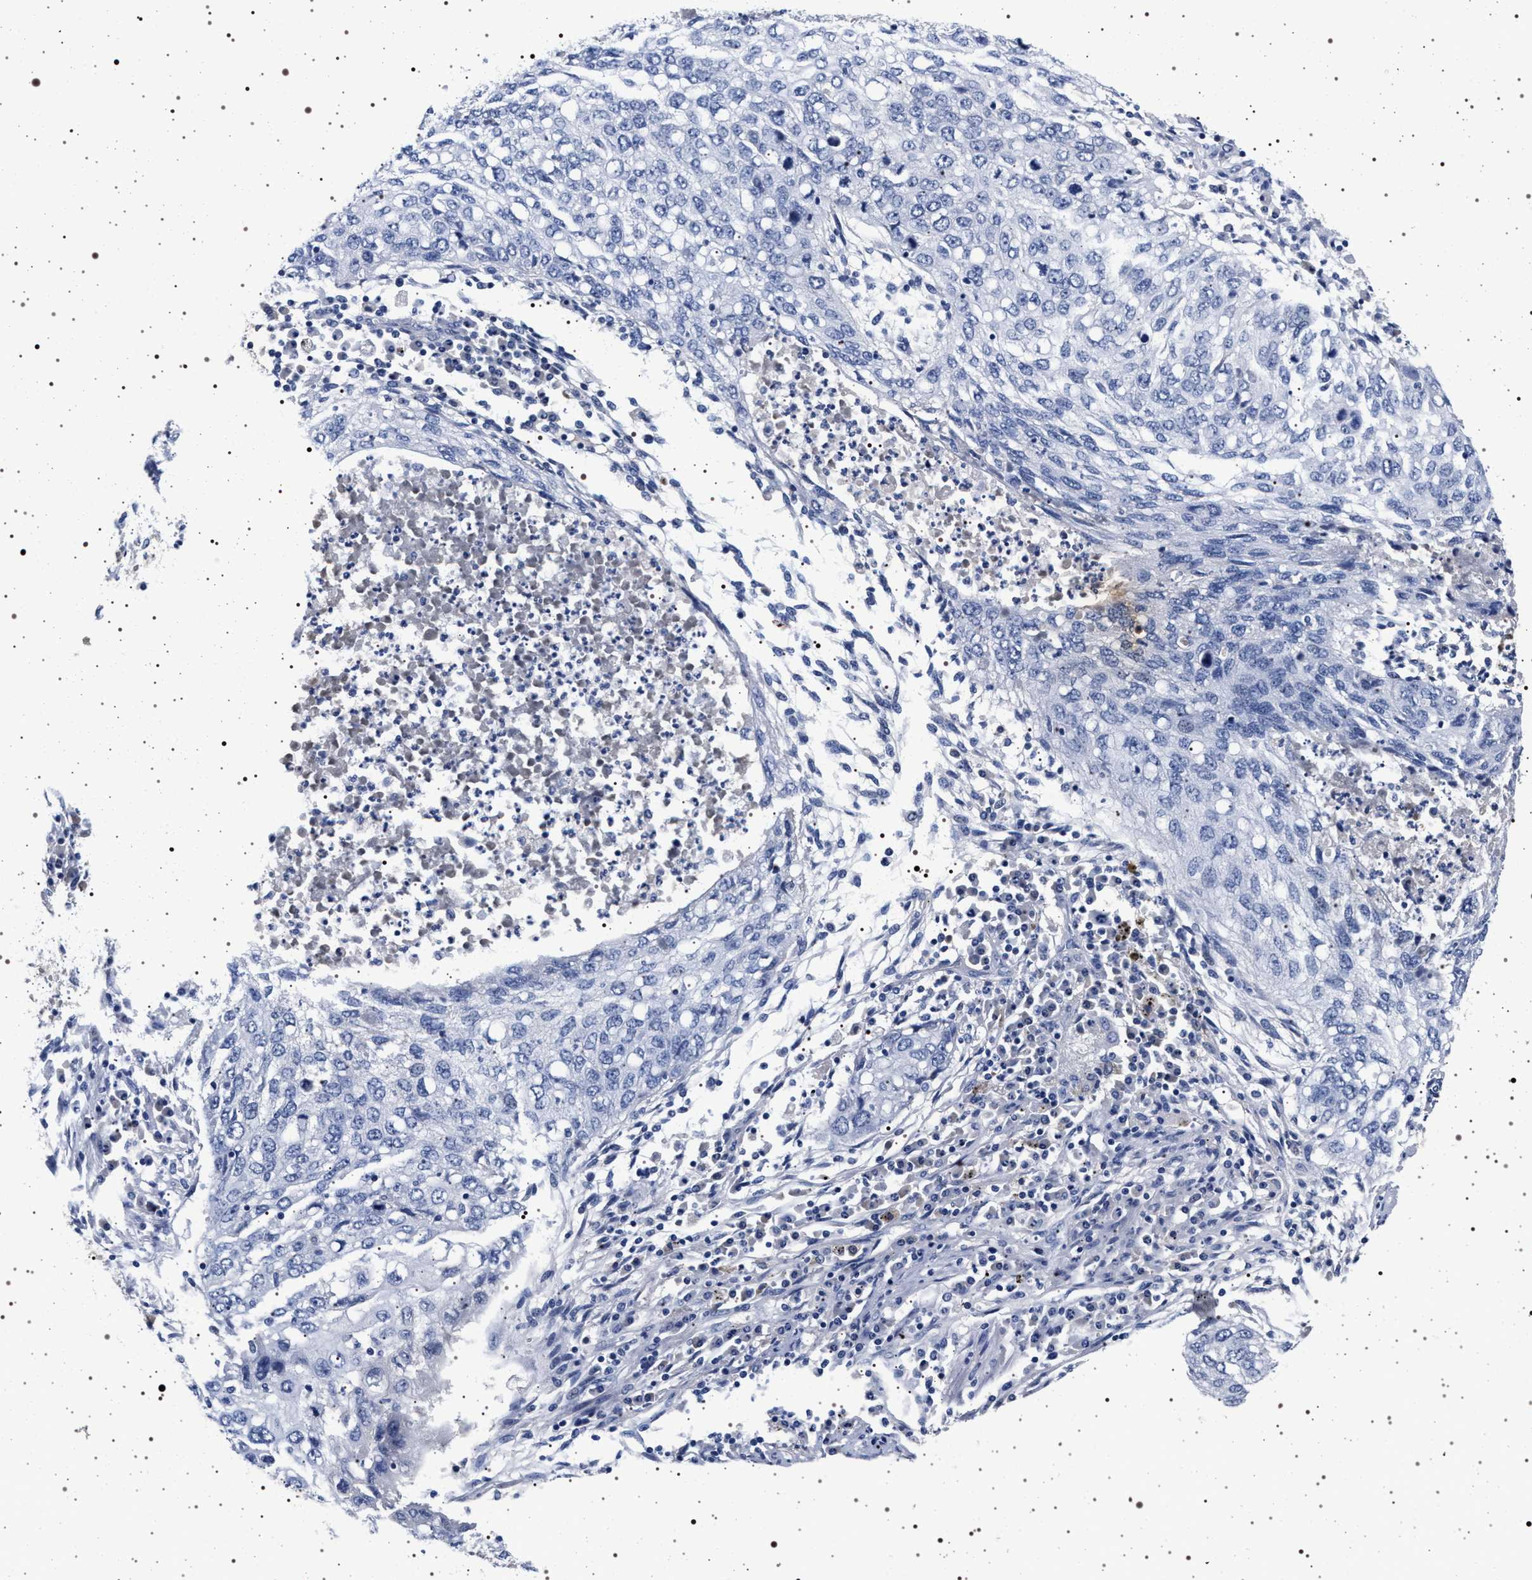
{"staining": {"intensity": "negative", "quantity": "none", "location": "none"}, "tissue": "lung cancer", "cell_type": "Tumor cells", "image_type": "cancer", "snomed": [{"axis": "morphology", "description": "Squamous cell carcinoma, NOS"}, {"axis": "topography", "description": "Lung"}], "caption": "Tumor cells show no significant protein staining in lung cancer.", "gene": "MAPK10", "patient": {"sex": "female", "age": 63}}